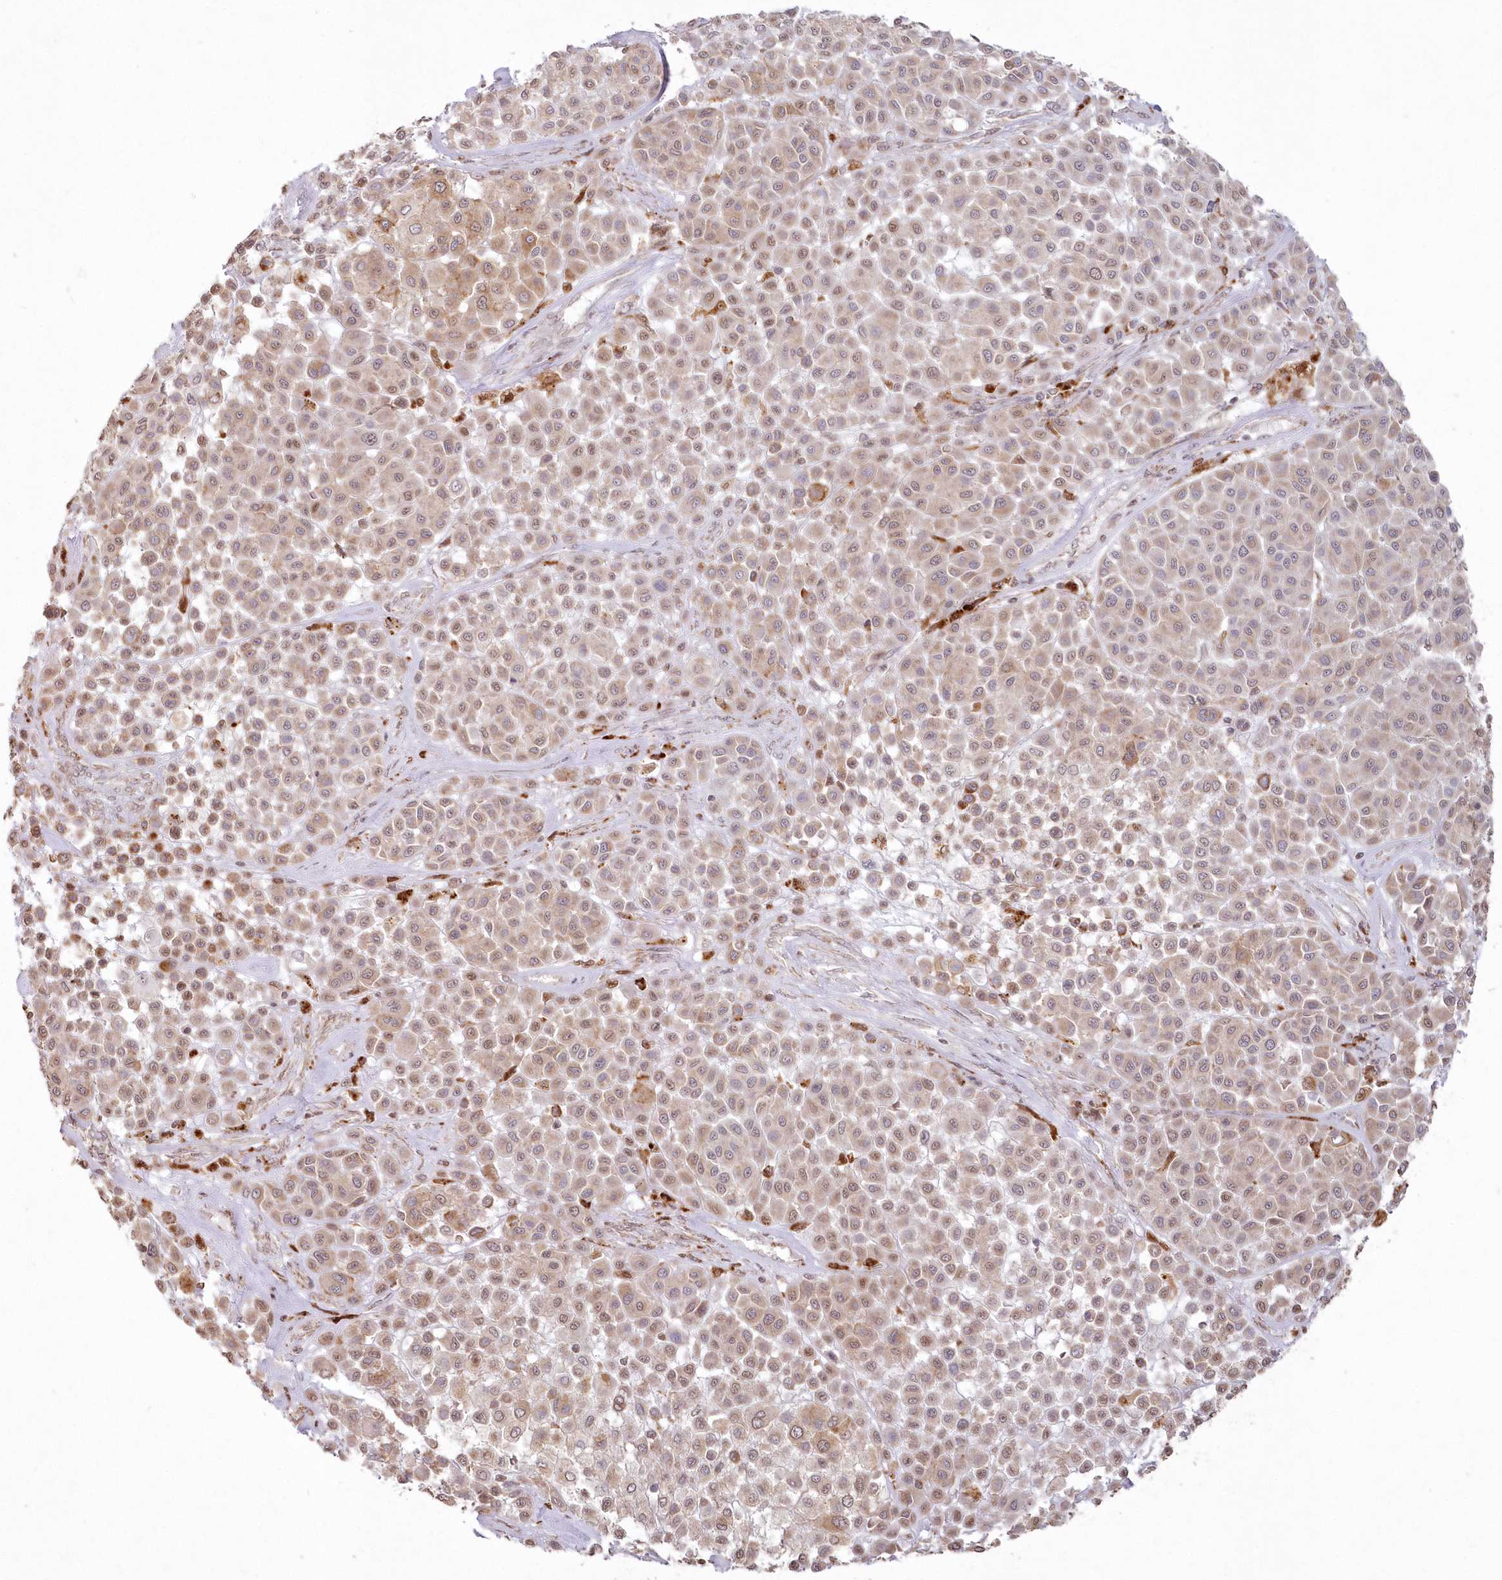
{"staining": {"intensity": "weak", "quantity": ">75%", "location": "cytoplasmic/membranous,nuclear"}, "tissue": "melanoma", "cell_type": "Tumor cells", "image_type": "cancer", "snomed": [{"axis": "morphology", "description": "Malignant melanoma, Metastatic site"}, {"axis": "topography", "description": "Soft tissue"}], "caption": "A histopathology image showing weak cytoplasmic/membranous and nuclear staining in about >75% of tumor cells in malignant melanoma (metastatic site), as visualized by brown immunohistochemical staining.", "gene": "ARSB", "patient": {"sex": "male", "age": 41}}